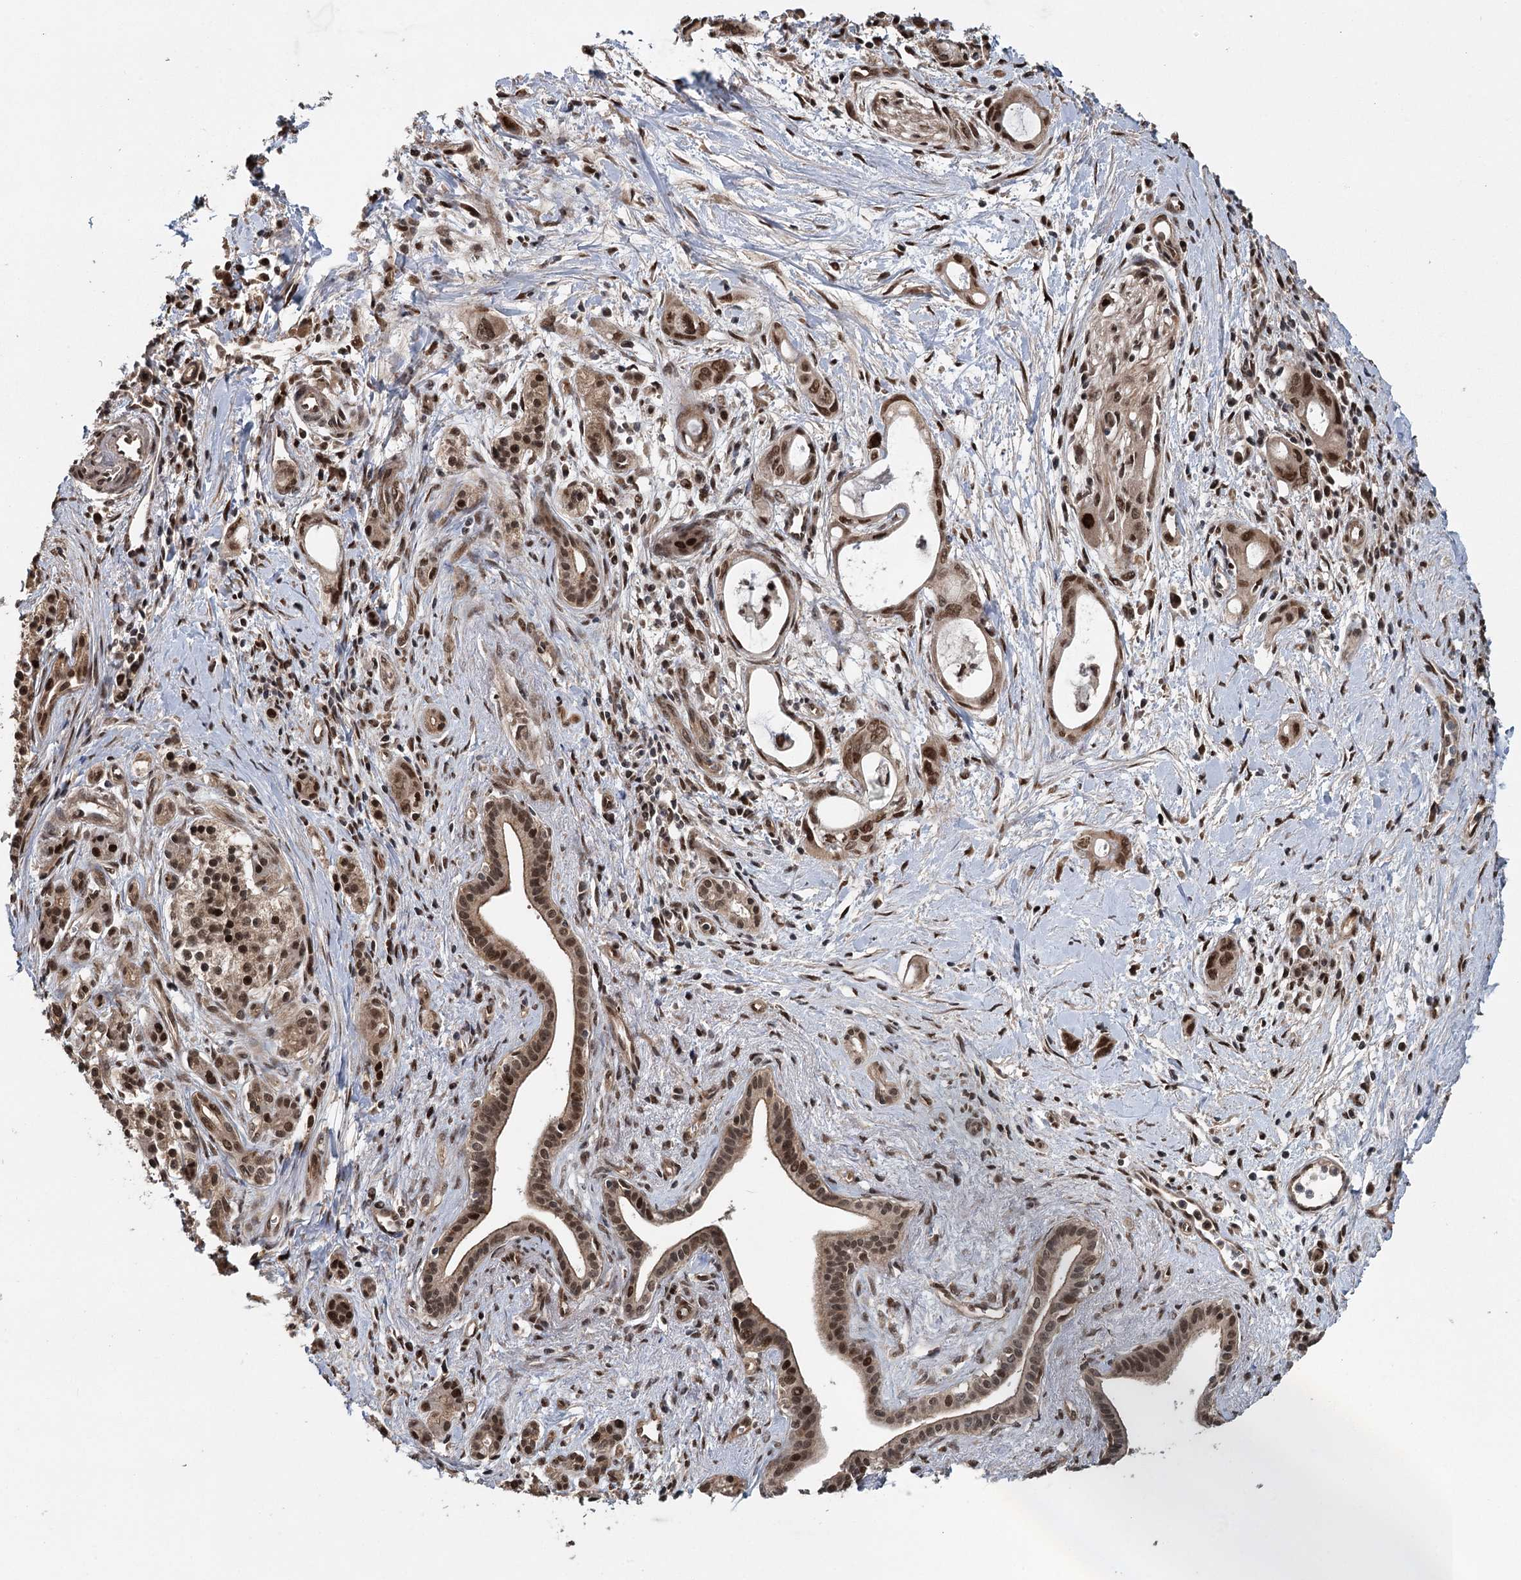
{"staining": {"intensity": "moderate", "quantity": ">75%", "location": "nuclear"}, "tissue": "pancreatic cancer", "cell_type": "Tumor cells", "image_type": "cancer", "snomed": [{"axis": "morphology", "description": "Adenocarcinoma, NOS"}, {"axis": "topography", "description": "Pancreas"}], "caption": "DAB (3,3'-diaminobenzidine) immunohistochemical staining of pancreatic cancer (adenocarcinoma) shows moderate nuclear protein staining in about >75% of tumor cells.", "gene": "MYG1", "patient": {"sex": "male", "age": 72}}